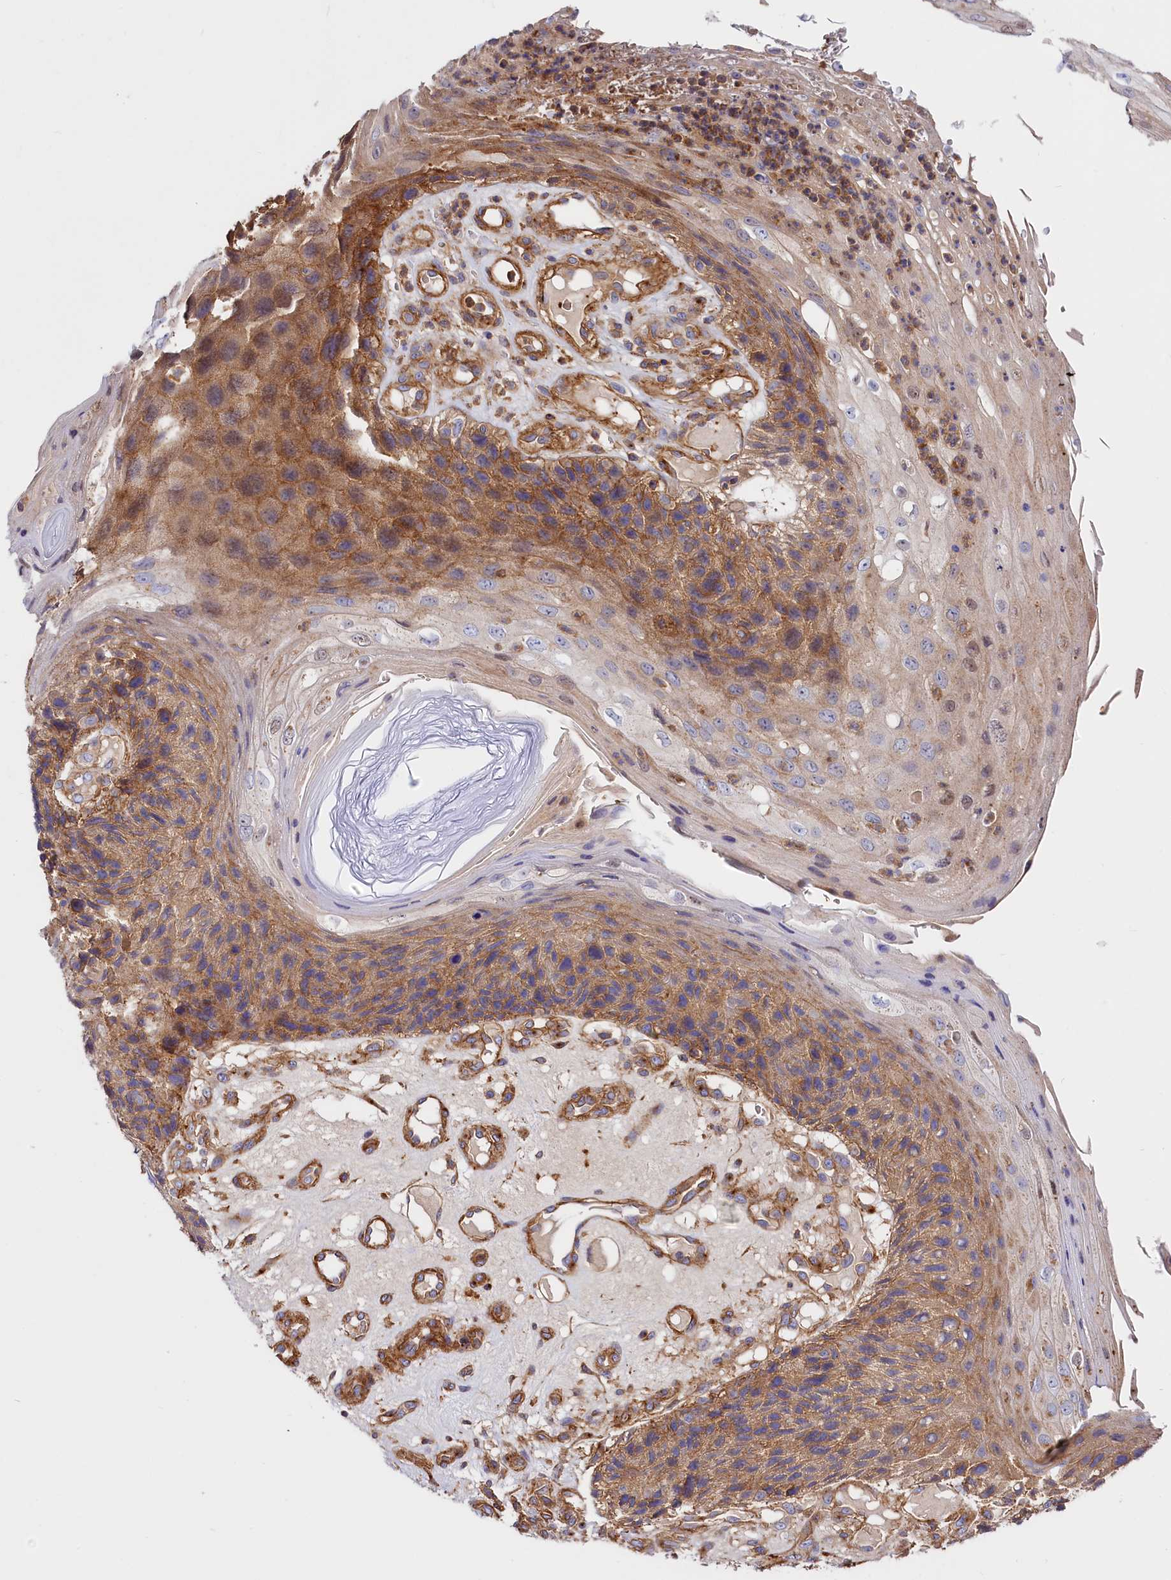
{"staining": {"intensity": "moderate", "quantity": ">75%", "location": "cytoplasmic/membranous"}, "tissue": "skin cancer", "cell_type": "Tumor cells", "image_type": "cancer", "snomed": [{"axis": "morphology", "description": "Squamous cell carcinoma, NOS"}, {"axis": "topography", "description": "Skin"}], "caption": "DAB immunohistochemical staining of squamous cell carcinoma (skin) exhibits moderate cytoplasmic/membranous protein positivity in approximately >75% of tumor cells.", "gene": "ANO6", "patient": {"sex": "female", "age": 88}}